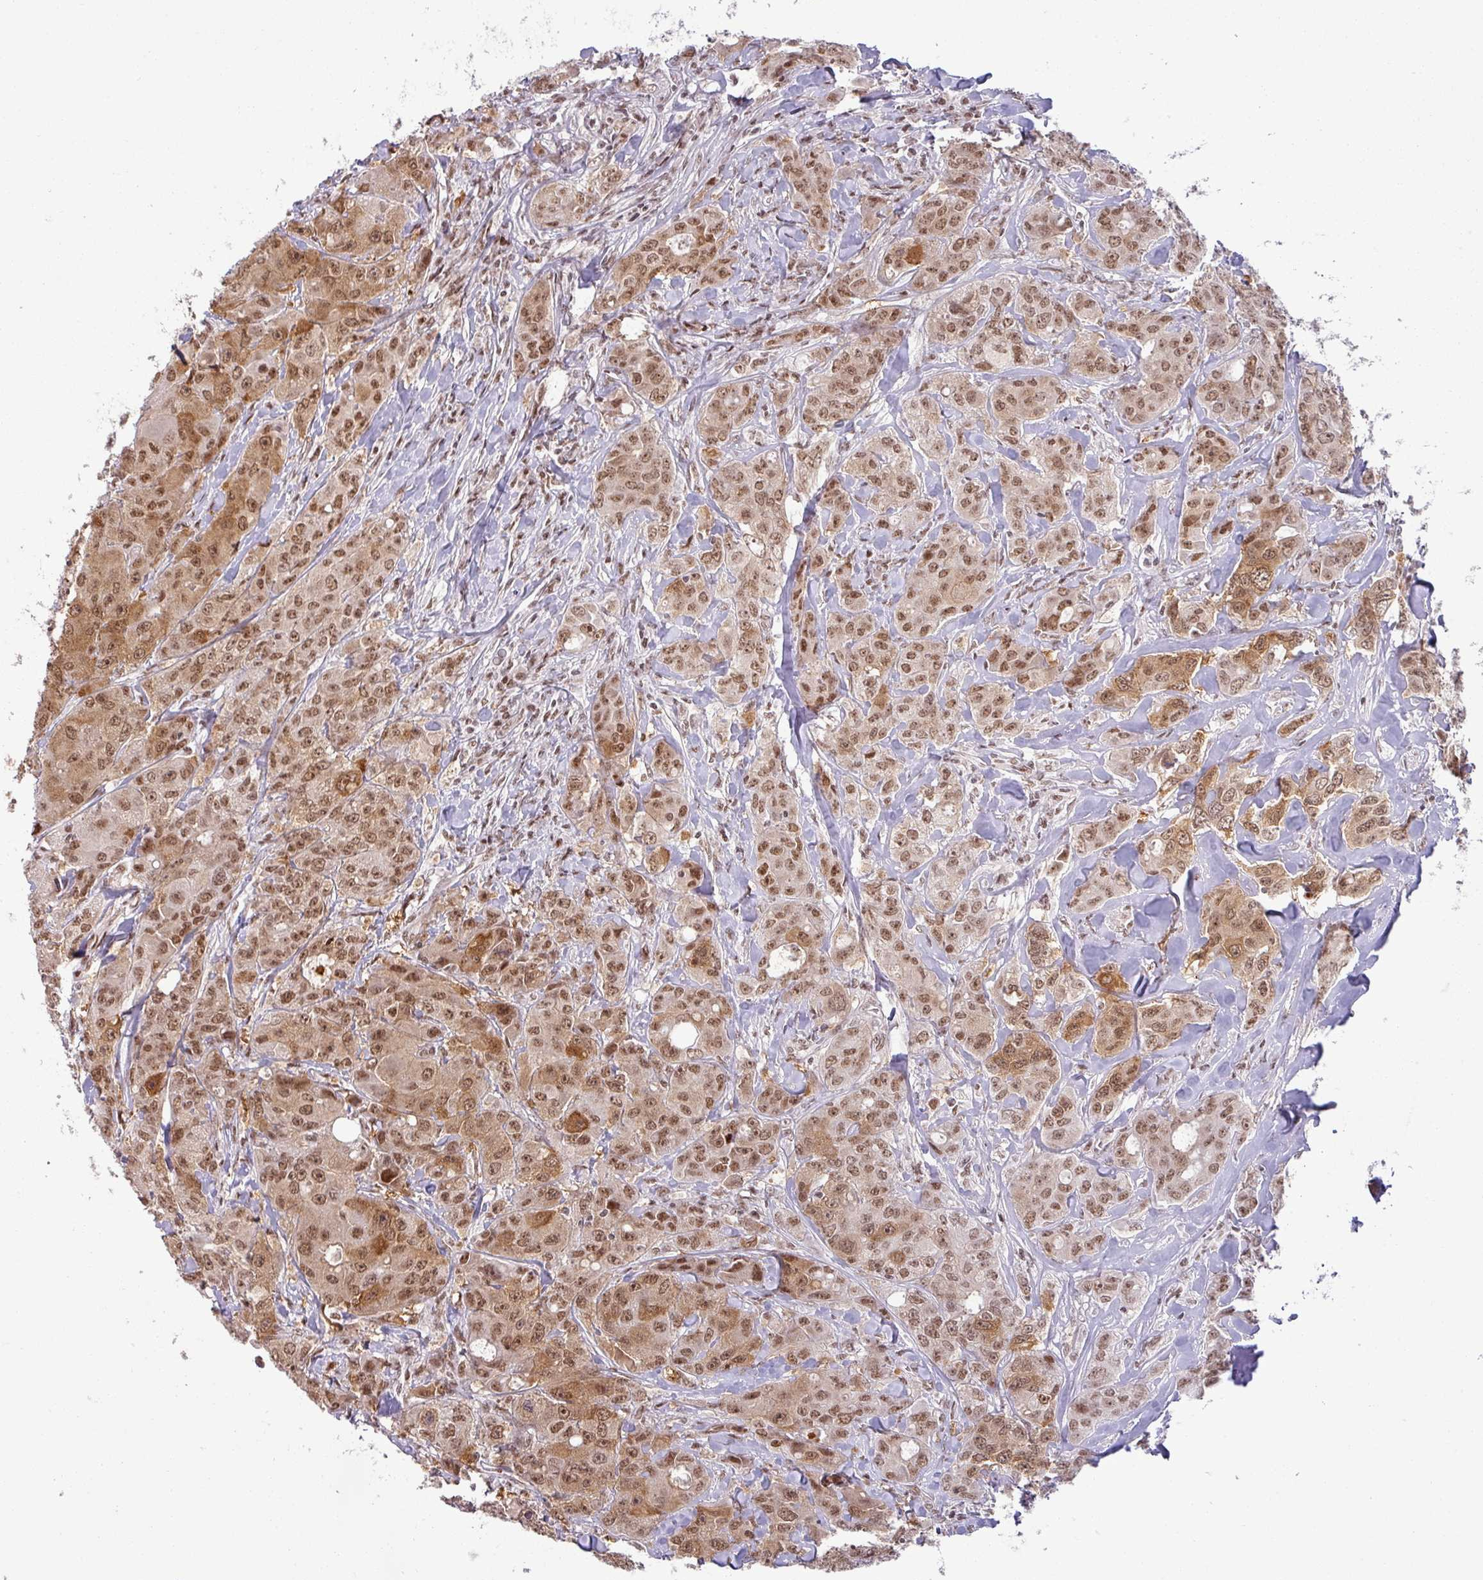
{"staining": {"intensity": "moderate", "quantity": ">75%", "location": "cytoplasmic/membranous,nuclear"}, "tissue": "breast cancer", "cell_type": "Tumor cells", "image_type": "cancer", "snomed": [{"axis": "morphology", "description": "Duct carcinoma"}, {"axis": "topography", "description": "Breast"}], "caption": "Immunohistochemistry staining of breast cancer, which displays medium levels of moderate cytoplasmic/membranous and nuclear expression in about >75% of tumor cells indicating moderate cytoplasmic/membranous and nuclear protein staining. The staining was performed using DAB (brown) for protein detection and nuclei were counterstained in hematoxylin (blue).", "gene": "PTPN20", "patient": {"sex": "female", "age": 43}}